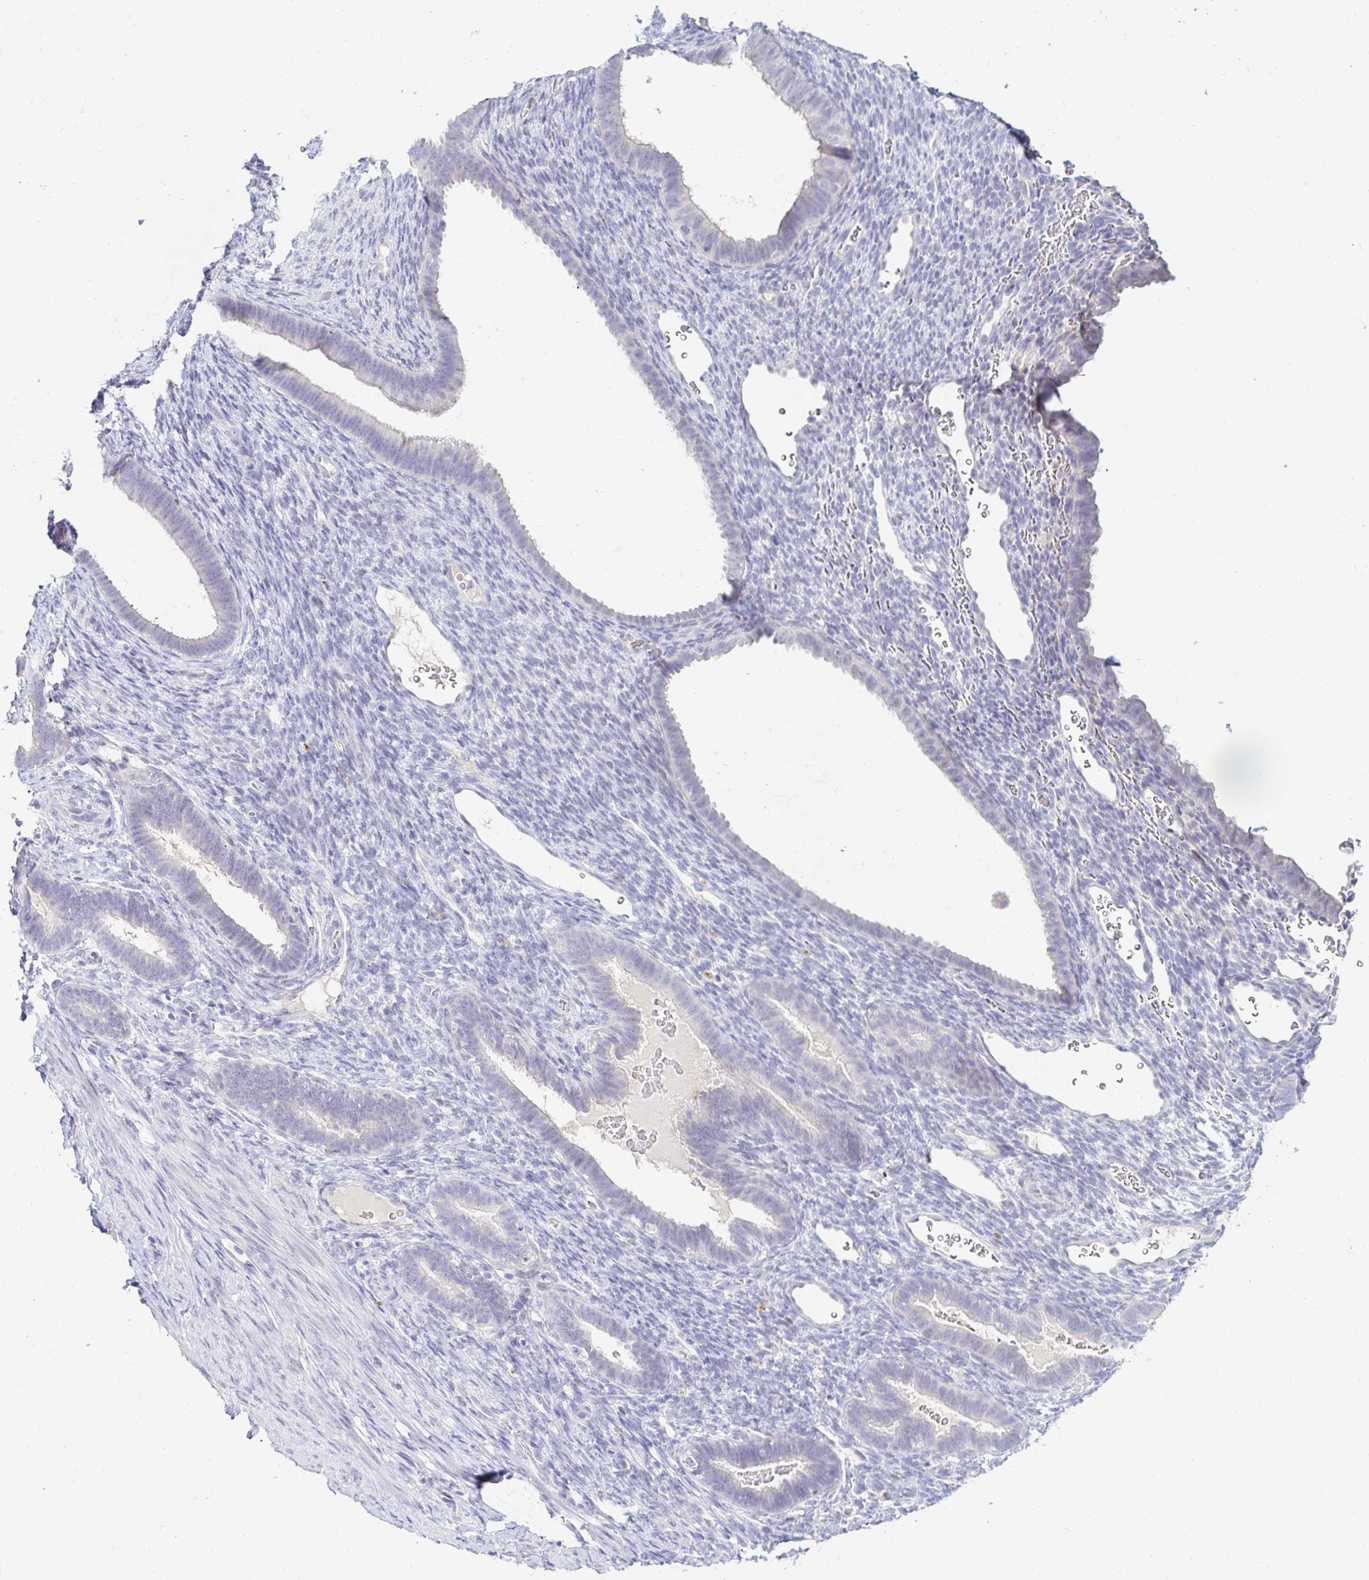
{"staining": {"intensity": "negative", "quantity": "none", "location": "none"}, "tissue": "endometrium", "cell_type": "Cells in endometrial stroma", "image_type": "normal", "snomed": [{"axis": "morphology", "description": "Normal tissue, NOS"}, {"axis": "topography", "description": "Endometrium"}], "caption": "High magnification brightfield microscopy of normal endometrium stained with DAB (3,3'-diaminobenzidine) (brown) and counterstained with hematoxylin (blue): cells in endometrial stroma show no significant staining. (IHC, brightfield microscopy, high magnification).", "gene": "OR51D1", "patient": {"sex": "female", "age": 34}}